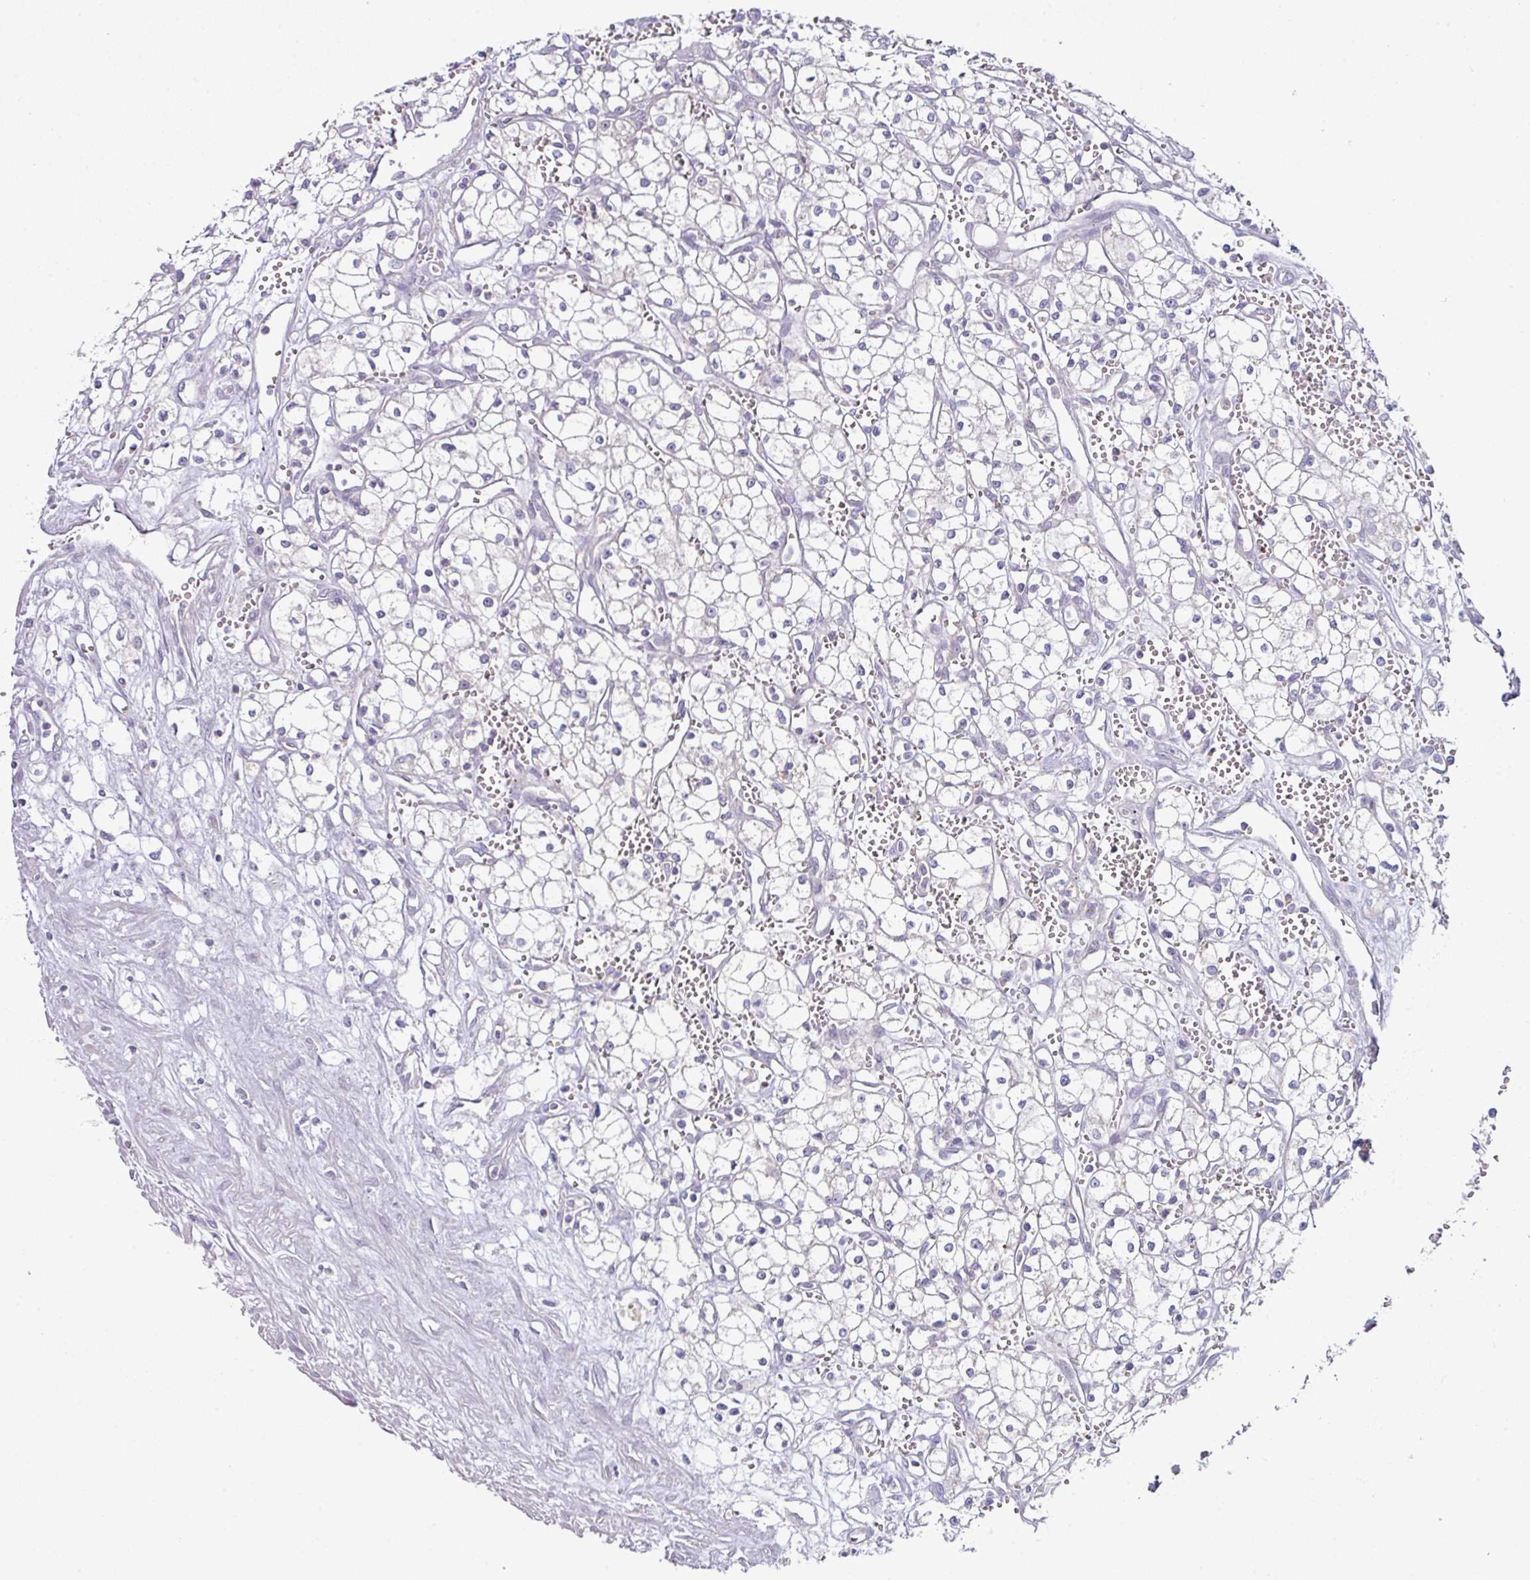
{"staining": {"intensity": "negative", "quantity": "none", "location": "none"}, "tissue": "renal cancer", "cell_type": "Tumor cells", "image_type": "cancer", "snomed": [{"axis": "morphology", "description": "Adenocarcinoma, NOS"}, {"axis": "topography", "description": "Kidney"}], "caption": "This histopathology image is of renal cancer (adenocarcinoma) stained with immunohistochemistry (IHC) to label a protein in brown with the nuclei are counter-stained blue. There is no positivity in tumor cells. The staining is performed using DAB (3,3'-diaminobenzidine) brown chromogen with nuclei counter-stained in using hematoxylin.", "gene": "SLAMF6", "patient": {"sex": "male", "age": 59}}